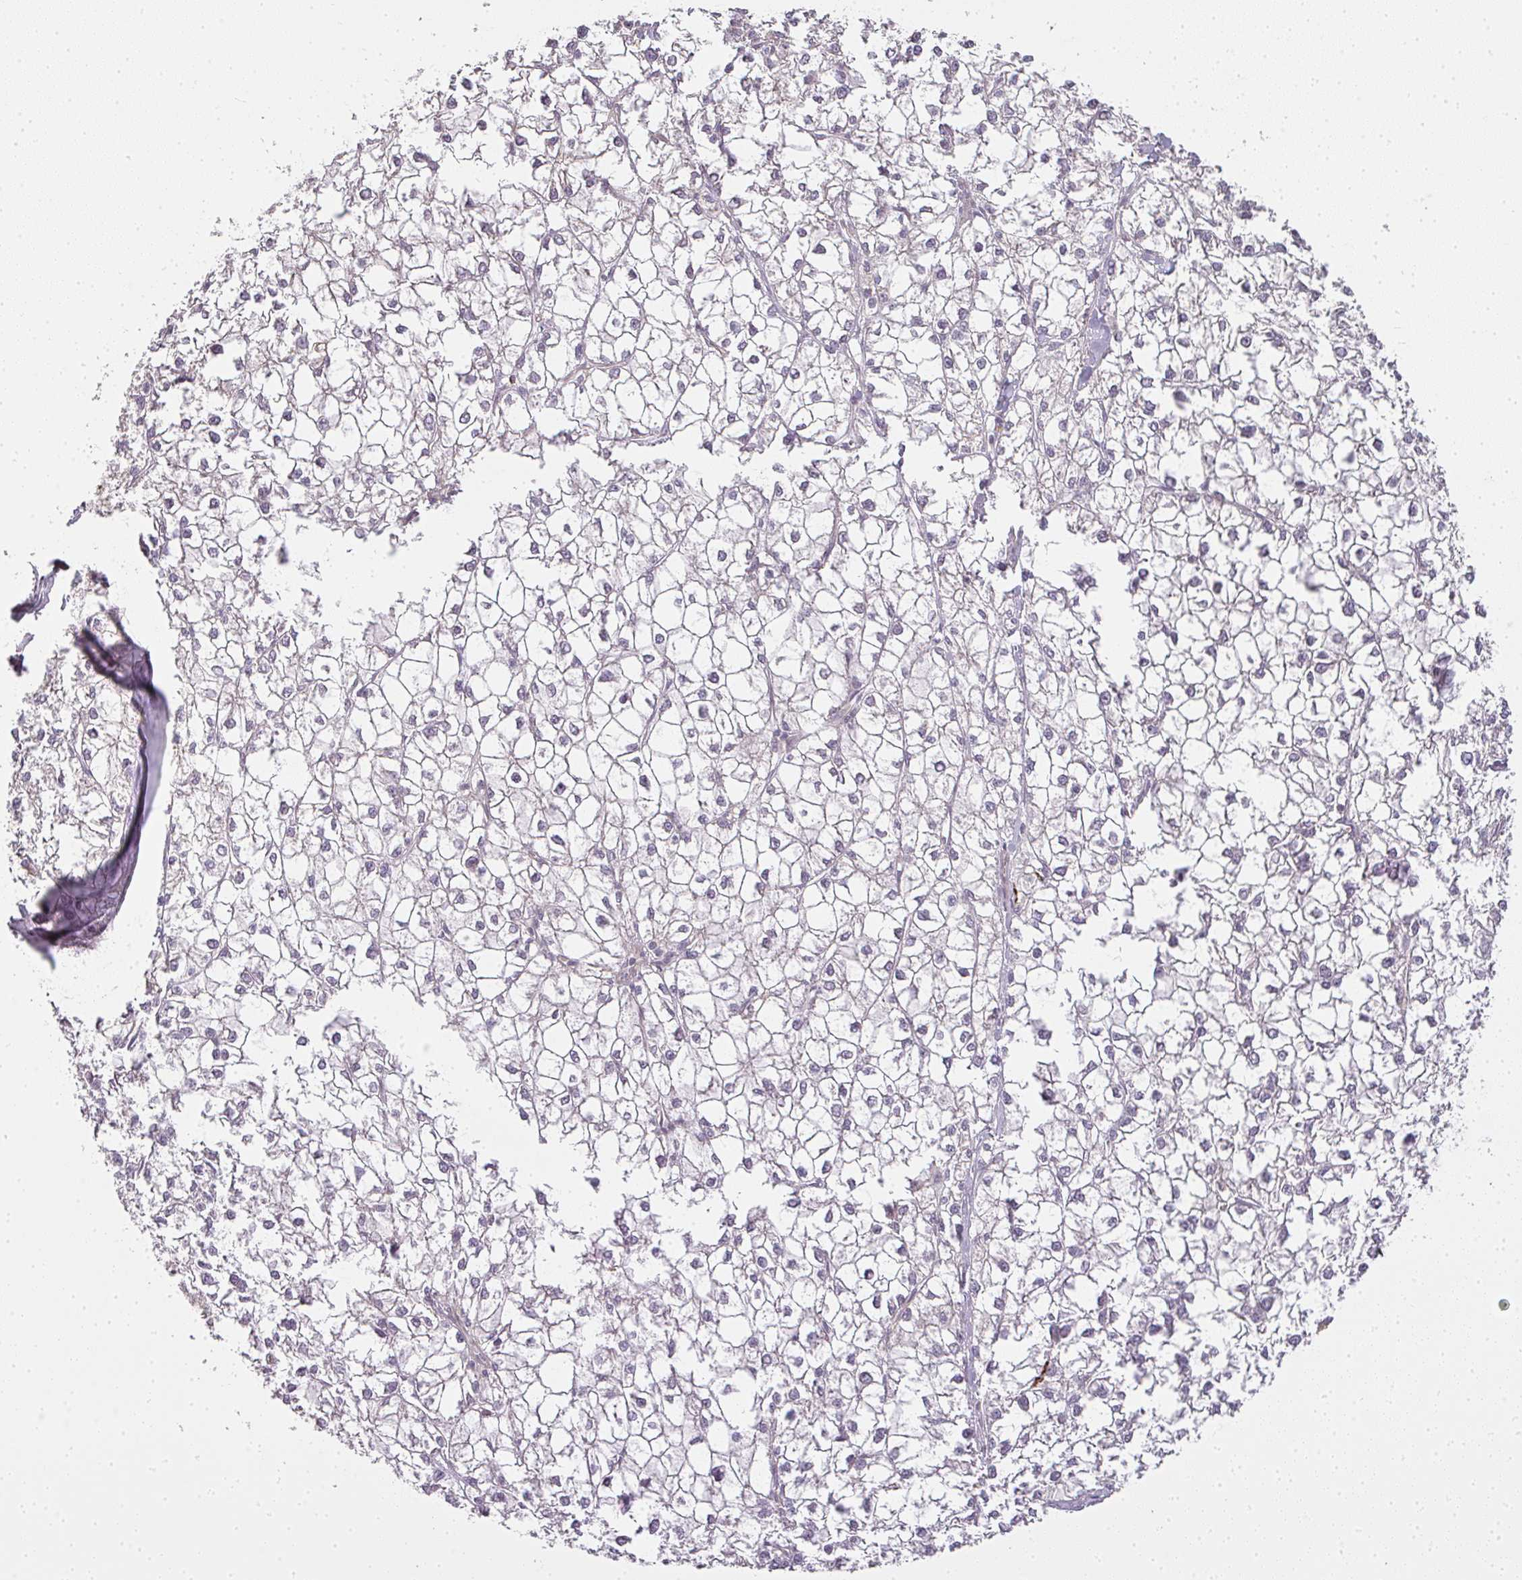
{"staining": {"intensity": "negative", "quantity": "none", "location": "none"}, "tissue": "liver cancer", "cell_type": "Tumor cells", "image_type": "cancer", "snomed": [{"axis": "morphology", "description": "Carcinoma, Hepatocellular, NOS"}, {"axis": "topography", "description": "Liver"}], "caption": "Immunohistochemistry image of neoplastic tissue: human liver cancer (hepatocellular carcinoma) stained with DAB shows no significant protein staining in tumor cells.", "gene": "MED19", "patient": {"sex": "female", "age": 43}}